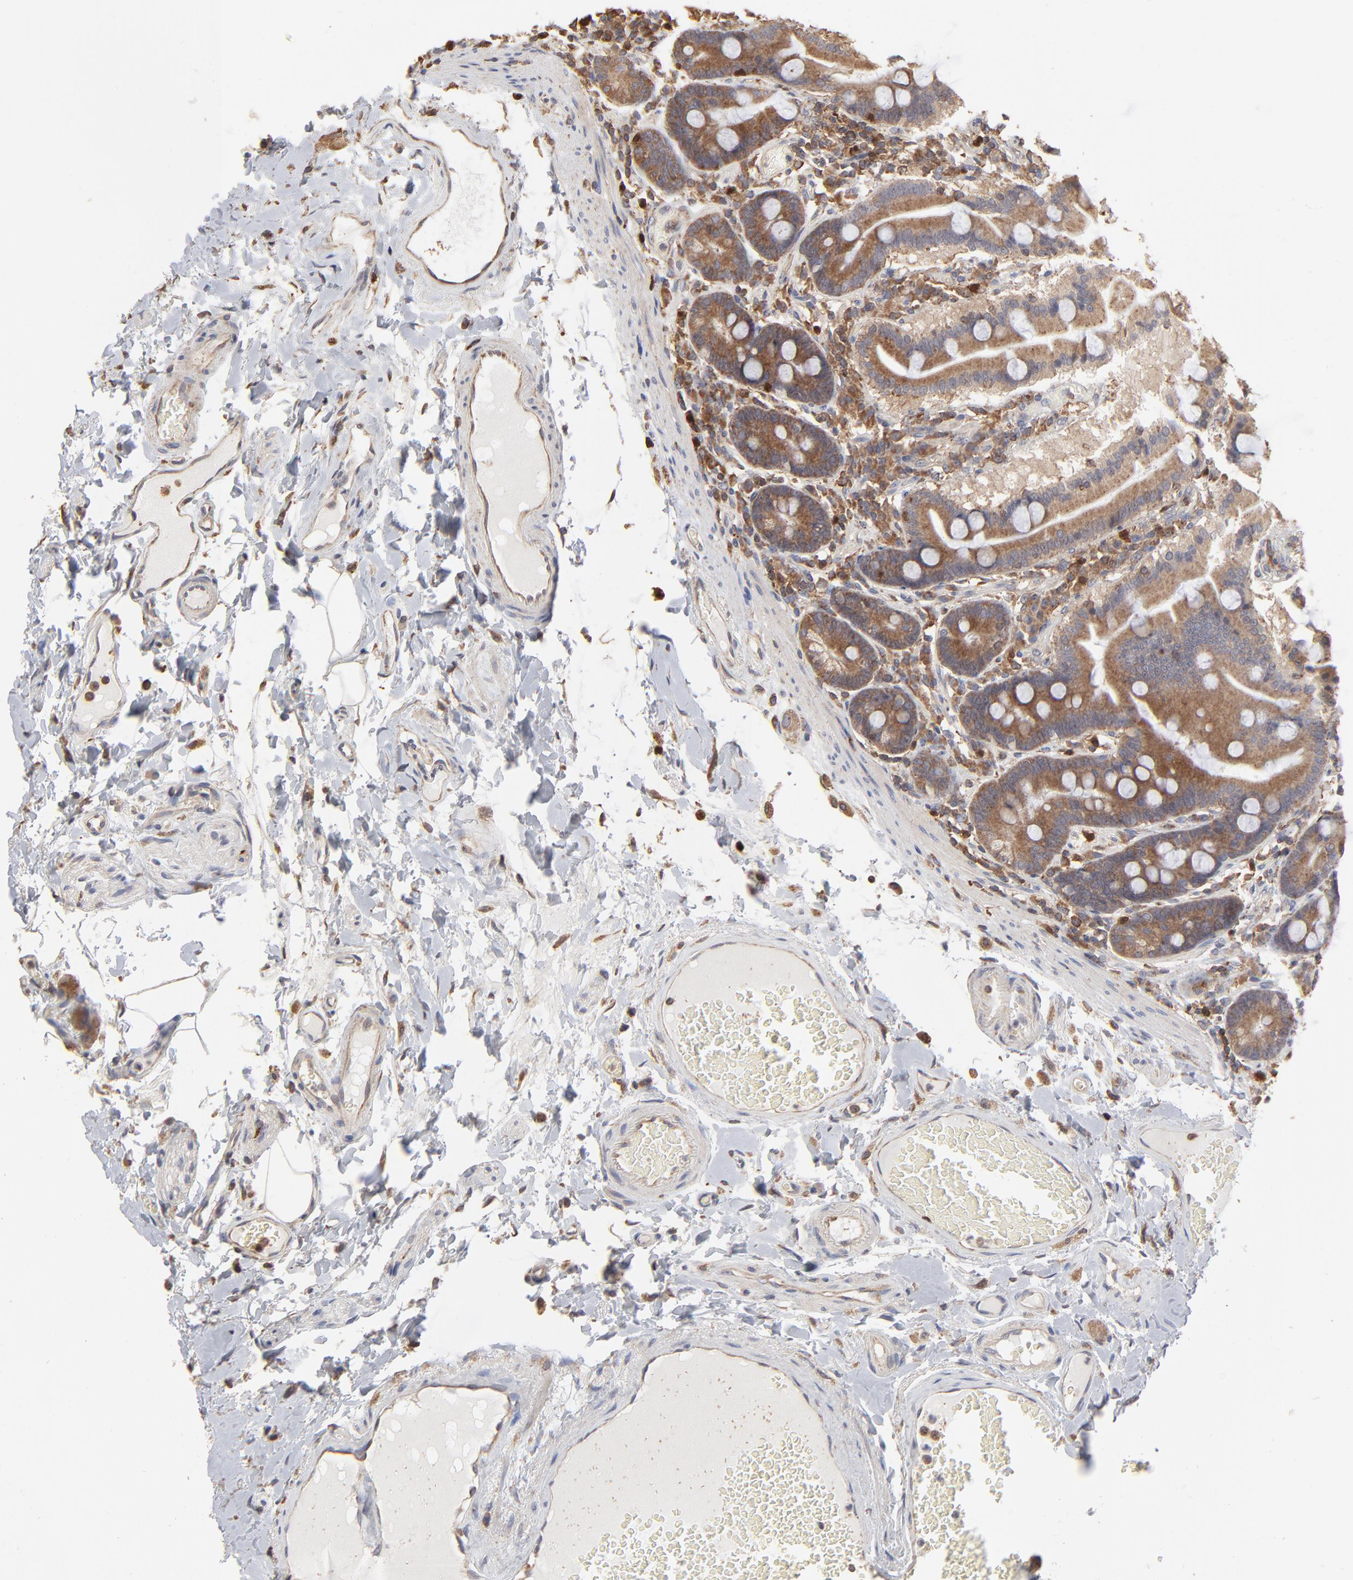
{"staining": {"intensity": "moderate", "quantity": ">75%", "location": "cytoplasmic/membranous"}, "tissue": "duodenum", "cell_type": "Glandular cells", "image_type": "normal", "snomed": [{"axis": "morphology", "description": "Normal tissue, NOS"}, {"axis": "topography", "description": "Duodenum"}], "caption": "Immunohistochemistry (IHC) photomicrograph of normal duodenum stained for a protein (brown), which displays medium levels of moderate cytoplasmic/membranous staining in about >75% of glandular cells.", "gene": "RNF213", "patient": {"sex": "female", "age": 64}}